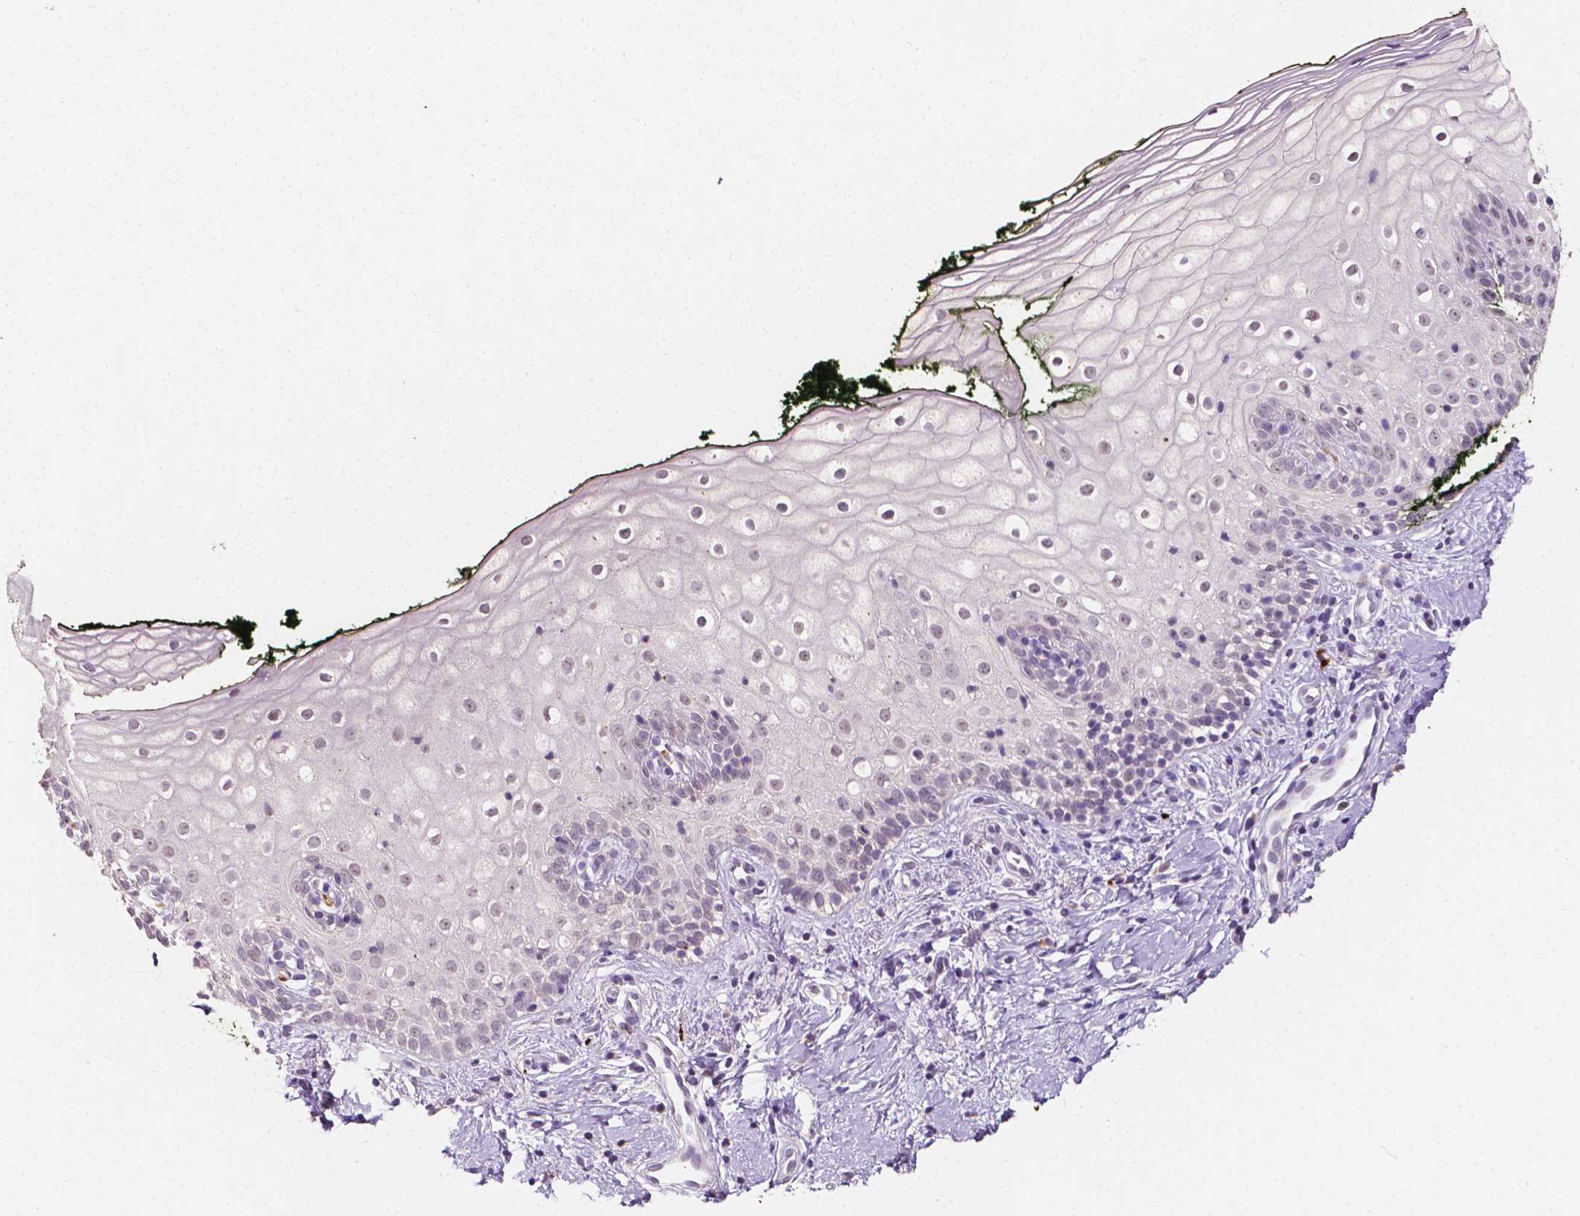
{"staining": {"intensity": "negative", "quantity": "none", "location": "none"}, "tissue": "vagina", "cell_type": "Squamous epithelial cells", "image_type": "normal", "snomed": [{"axis": "morphology", "description": "Normal tissue, NOS"}, {"axis": "topography", "description": "Vagina"}], "caption": "Human vagina stained for a protein using immunohistochemistry exhibits no positivity in squamous epithelial cells.", "gene": "SIRT2", "patient": {"sex": "female", "age": 47}}